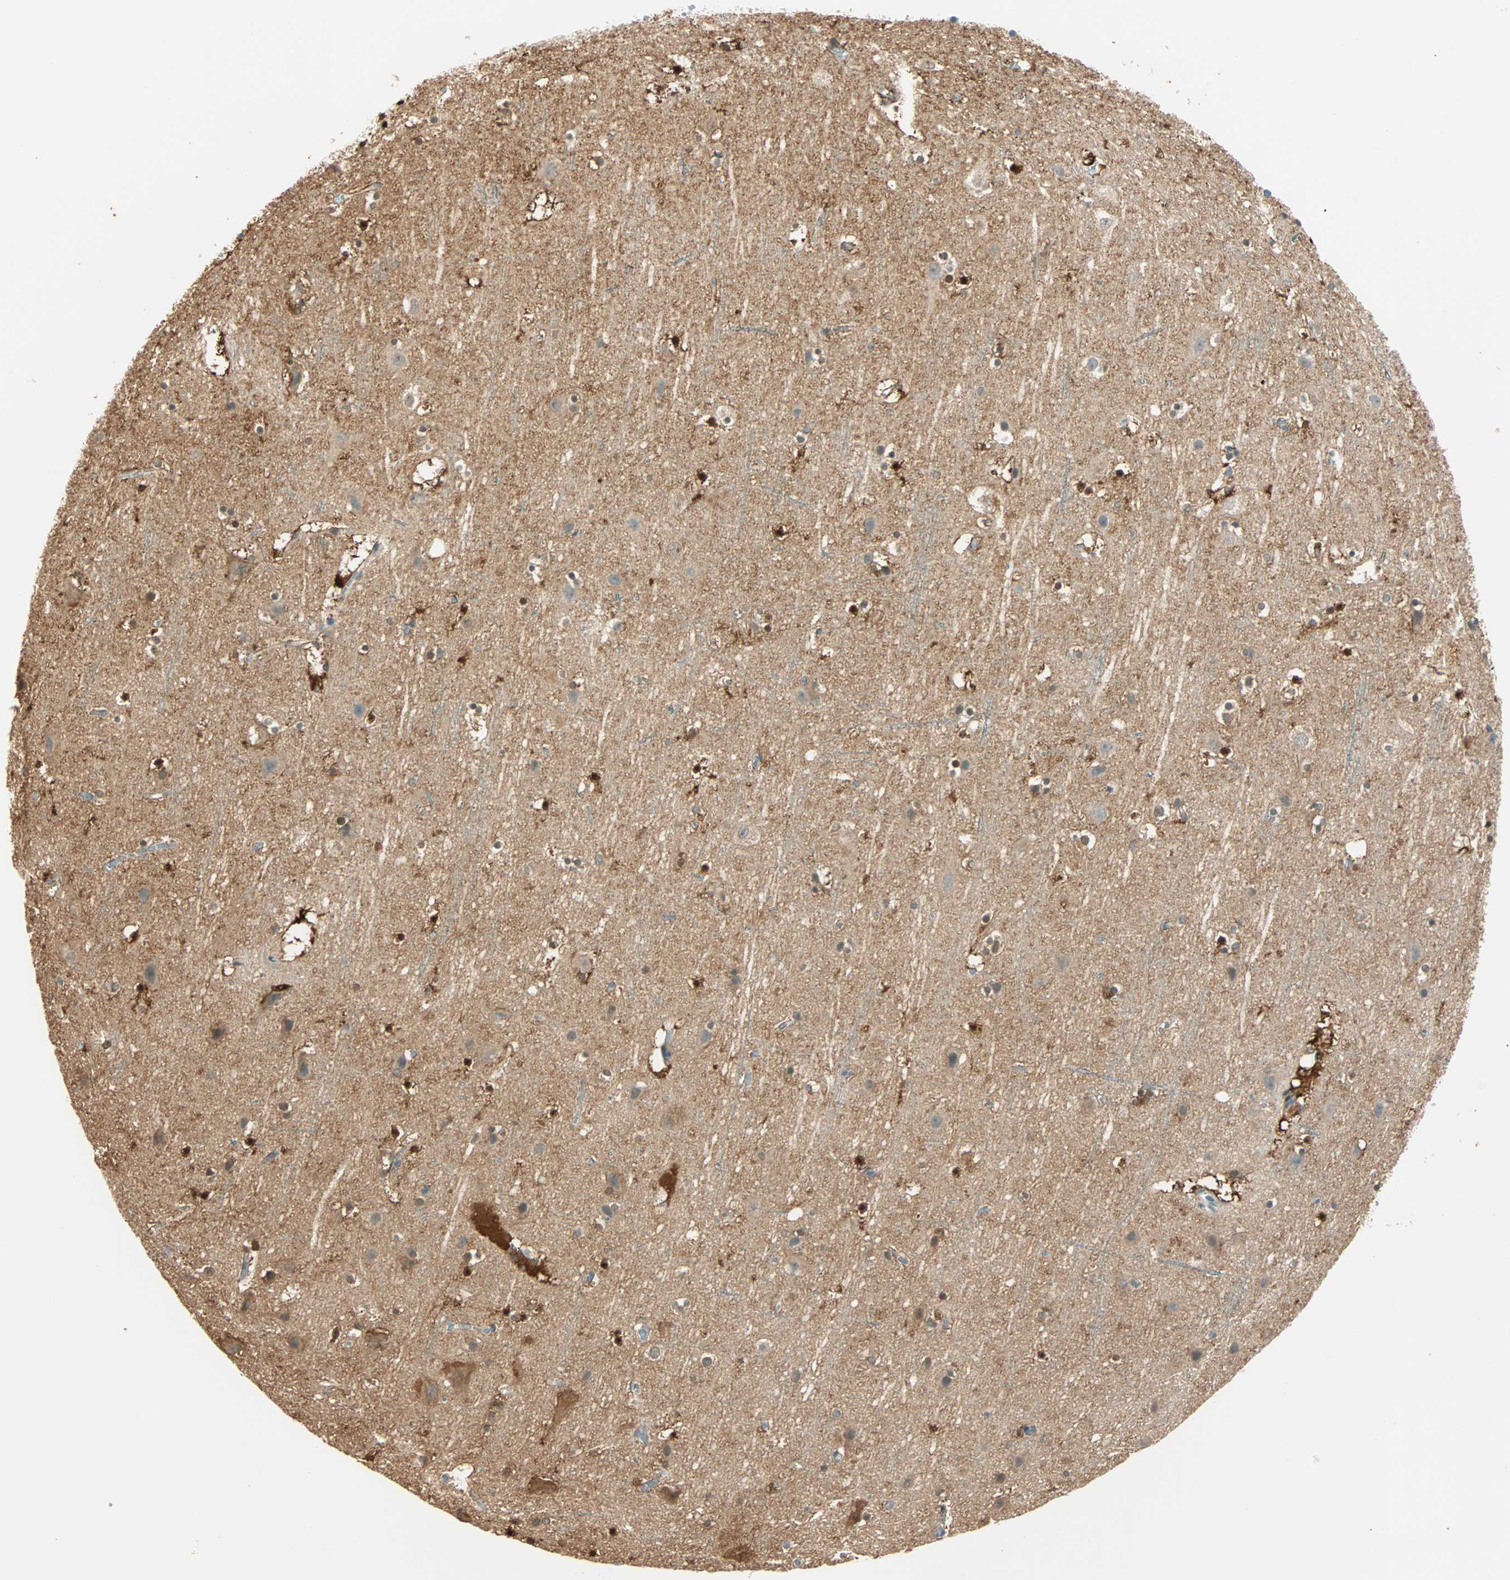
{"staining": {"intensity": "moderate", "quantity": ">75%", "location": "cytoplasmic/membranous"}, "tissue": "cerebral cortex", "cell_type": "Endothelial cells", "image_type": "normal", "snomed": [{"axis": "morphology", "description": "Normal tissue, NOS"}, {"axis": "topography", "description": "Cerebral cortex"}], "caption": "IHC of normal human cerebral cortex displays medium levels of moderate cytoplasmic/membranous positivity in approximately >75% of endothelial cells. (DAB IHC, brown staining for protein, blue staining for nuclei).", "gene": "S100A1", "patient": {"sex": "male", "age": 45}}